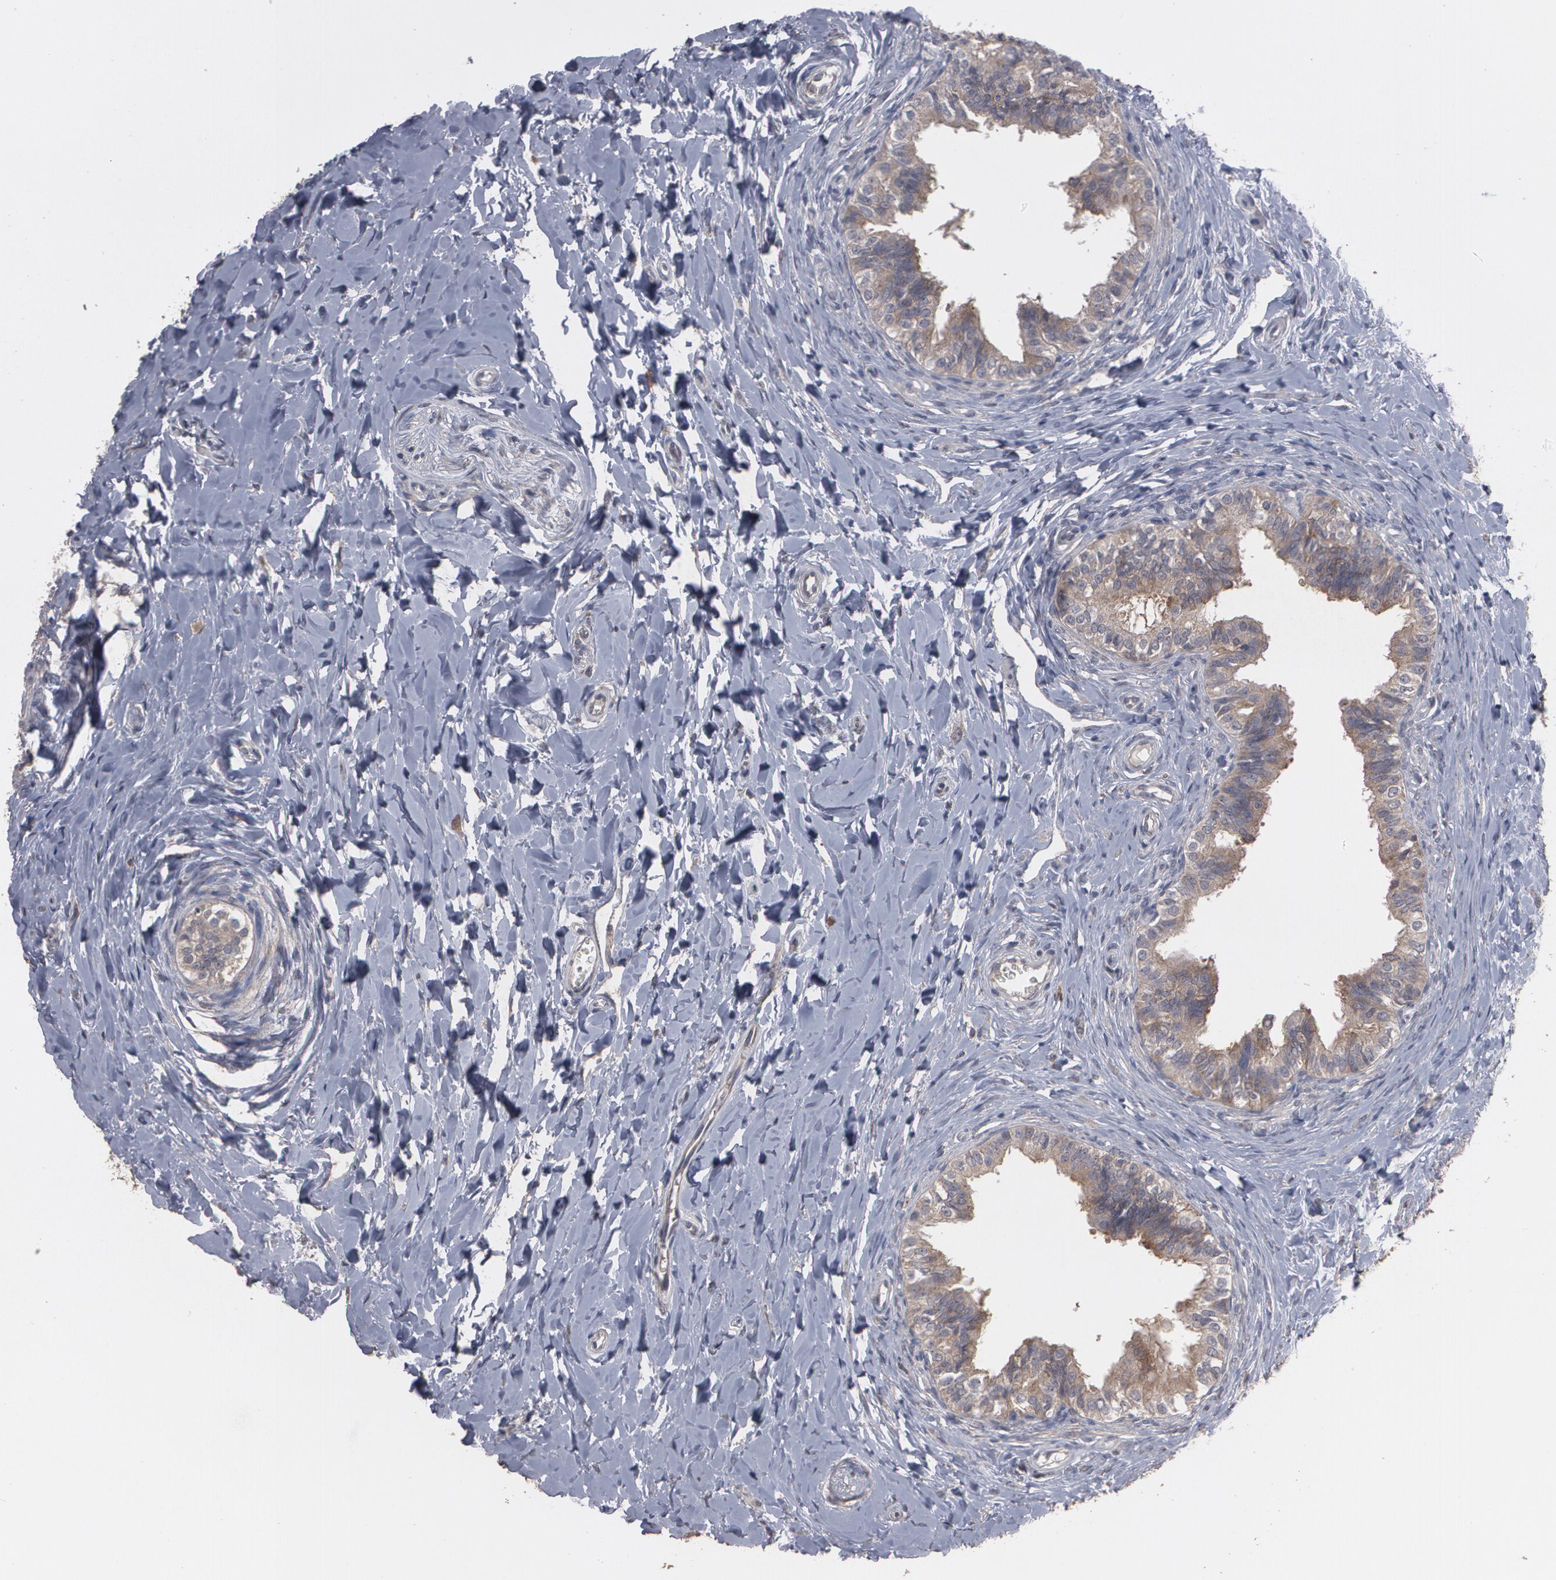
{"staining": {"intensity": "moderate", "quantity": ">75%", "location": "cytoplasmic/membranous"}, "tissue": "epididymis", "cell_type": "Glandular cells", "image_type": "normal", "snomed": [{"axis": "morphology", "description": "Normal tissue, NOS"}, {"axis": "topography", "description": "Soft tissue"}, {"axis": "topography", "description": "Epididymis"}], "caption": "Immunohistochemistry (IHC) (DAB (3,3'-diaminobenzidine)) staining of unremarkable epididymis demonstrates moderate cytoplasmic/membranous protein staining in approximately >75% of glandular cells.", "gene": "ARF6", "patient": {"sex": "male", "age": 26}}